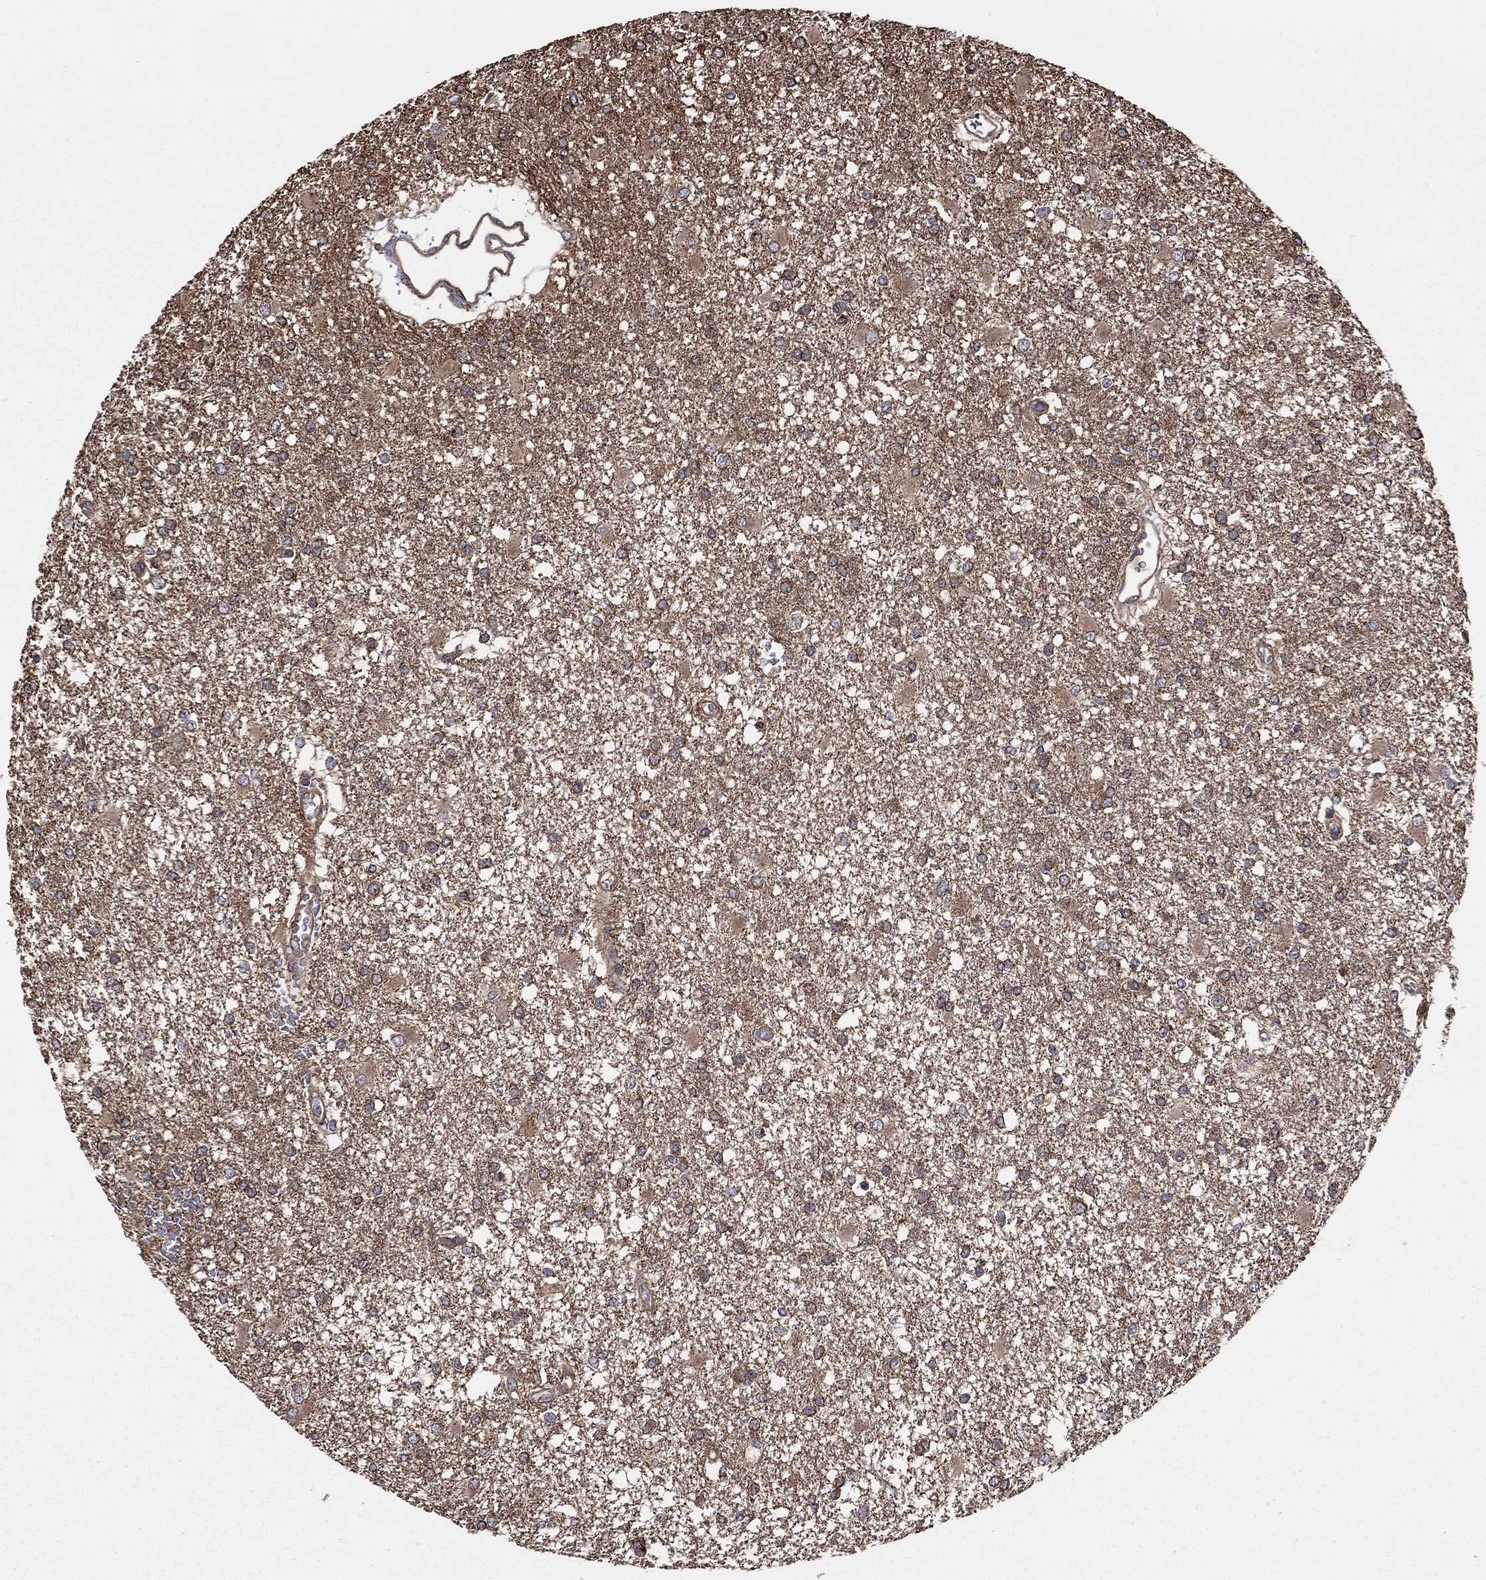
{"staining": {"intensity": "moderate", "quantity": "<25%", "location": "cytoplasmic/membranous"}, "tissue": "glioma", "cell_type": "Tumor cells", "image_type": "cancer", "snomed": [{"axis": "morphology", "description": "Glioma, malignant, High grade"}, {"axis": "topography", "description": "Cerebral cortex"}], "caption": "IHC staining of glioma, which exhibits low levels of moderate cytoplasmic/membranous expression in approximately <25% of tumor cells indicating moderate cytoplasmic/membranous protein expression. The staining was performed using DAB (3,3'-diaminobenzidine) (brown) for protein detection and nuclei were counterstained in hematoxylin (blue).", "gene": "BMERB1", "patient": {"sex": "male", "age": 79}}